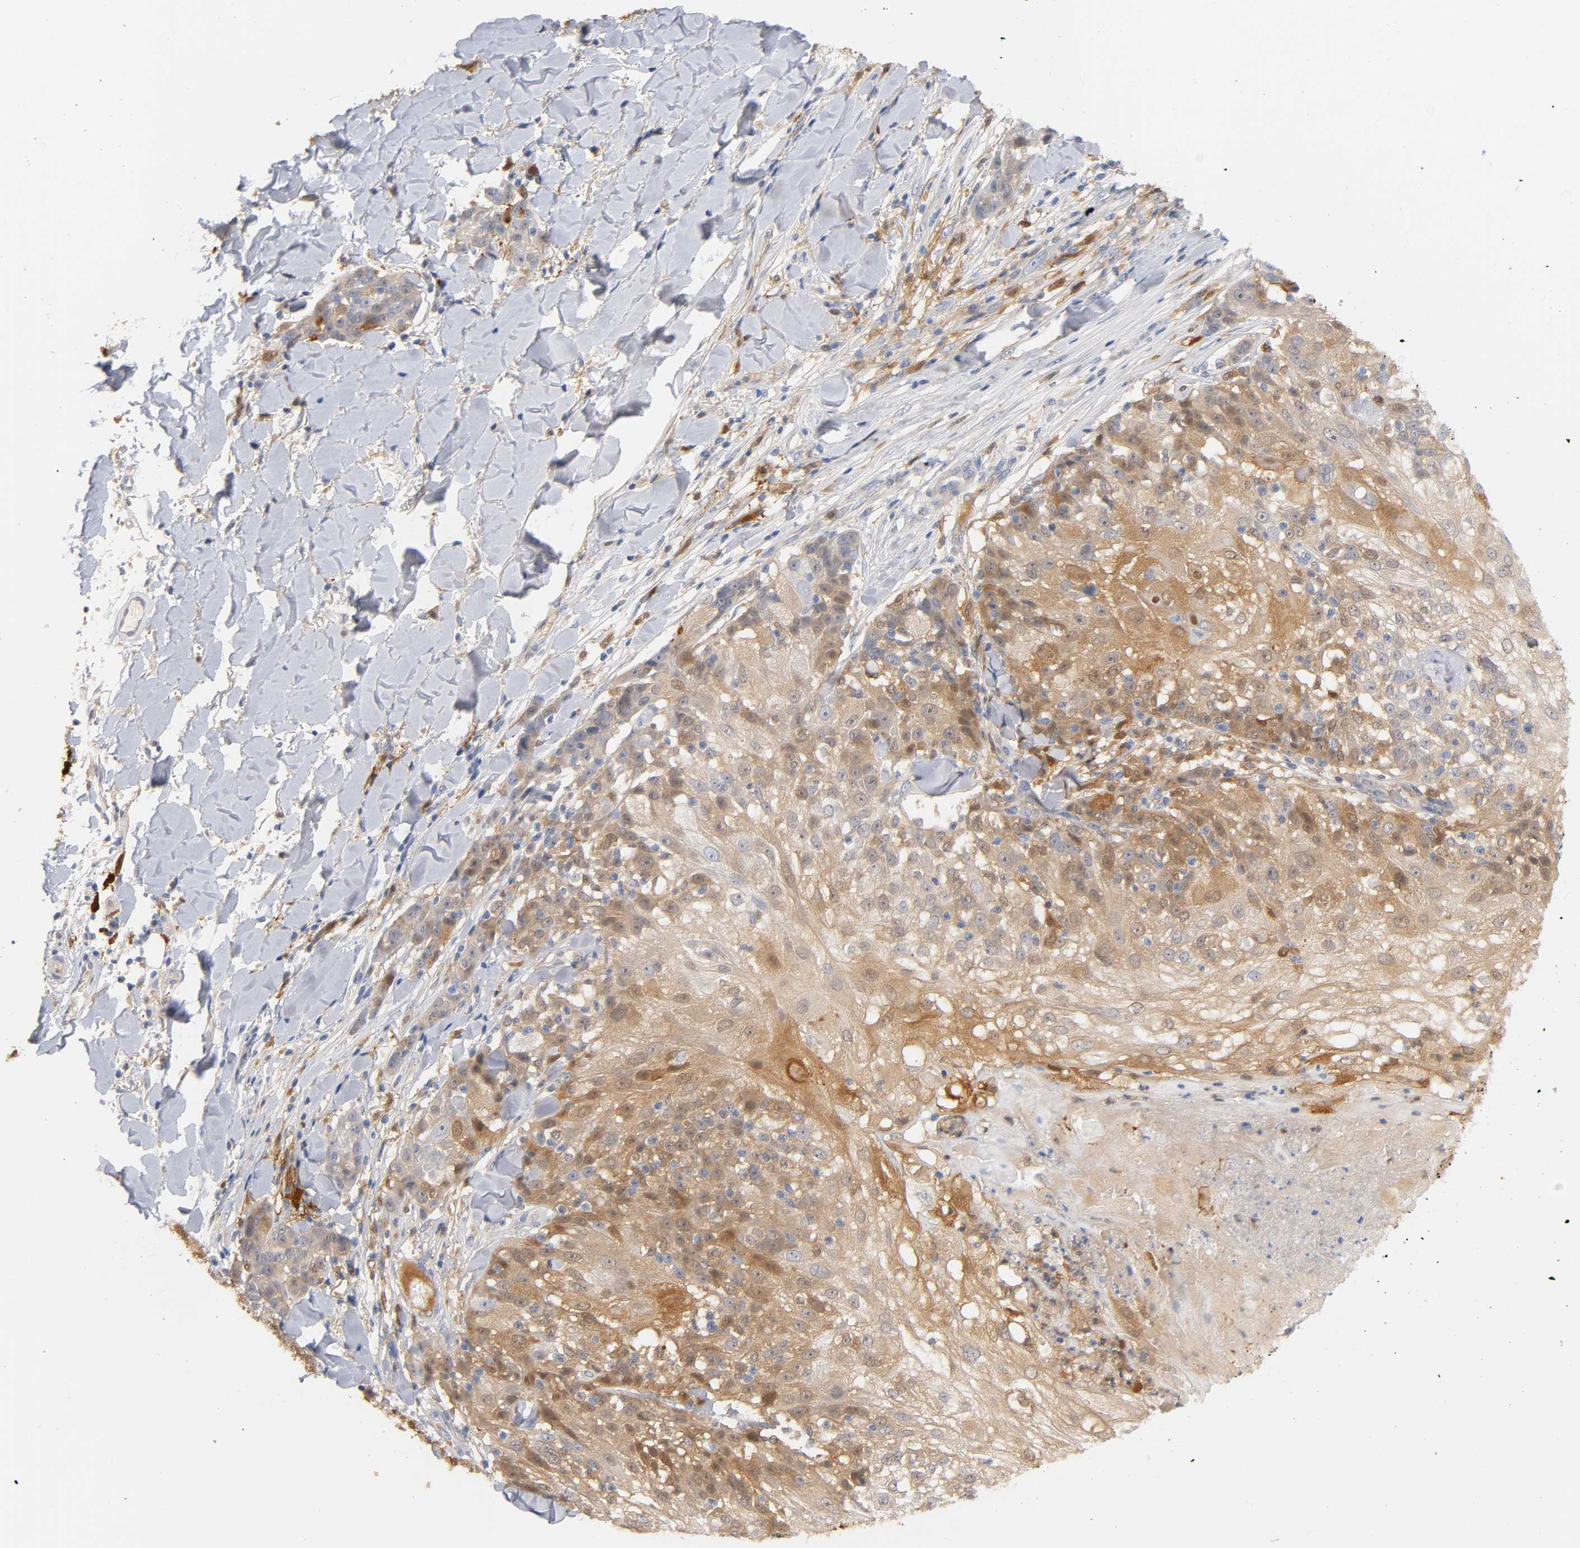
{"staining": {"intensity": "weak", "quantity": ">75%", "location": "cytoplasmic/membranous,nuclear"}, "tissue": "skin cancer", "cell_type": "Tumor cells", "image_type": "cancer", "snomed": [{"axis": "morphology", "description": "Normal tissue, NOS"}, {"axis": "morphology", "description": "Squamous cell carcinoma, NOS"}, {"axis": "topography", "description": "Skin"}], "caption": "Protein expression analysis of human skin squamous cell carcinoma reveals weak cytoplasmic/membranous and nuclear expression in approximately >75% of tumor cells.", "gene": "IL18", "patient": {"sex": "female", "age": 83}}